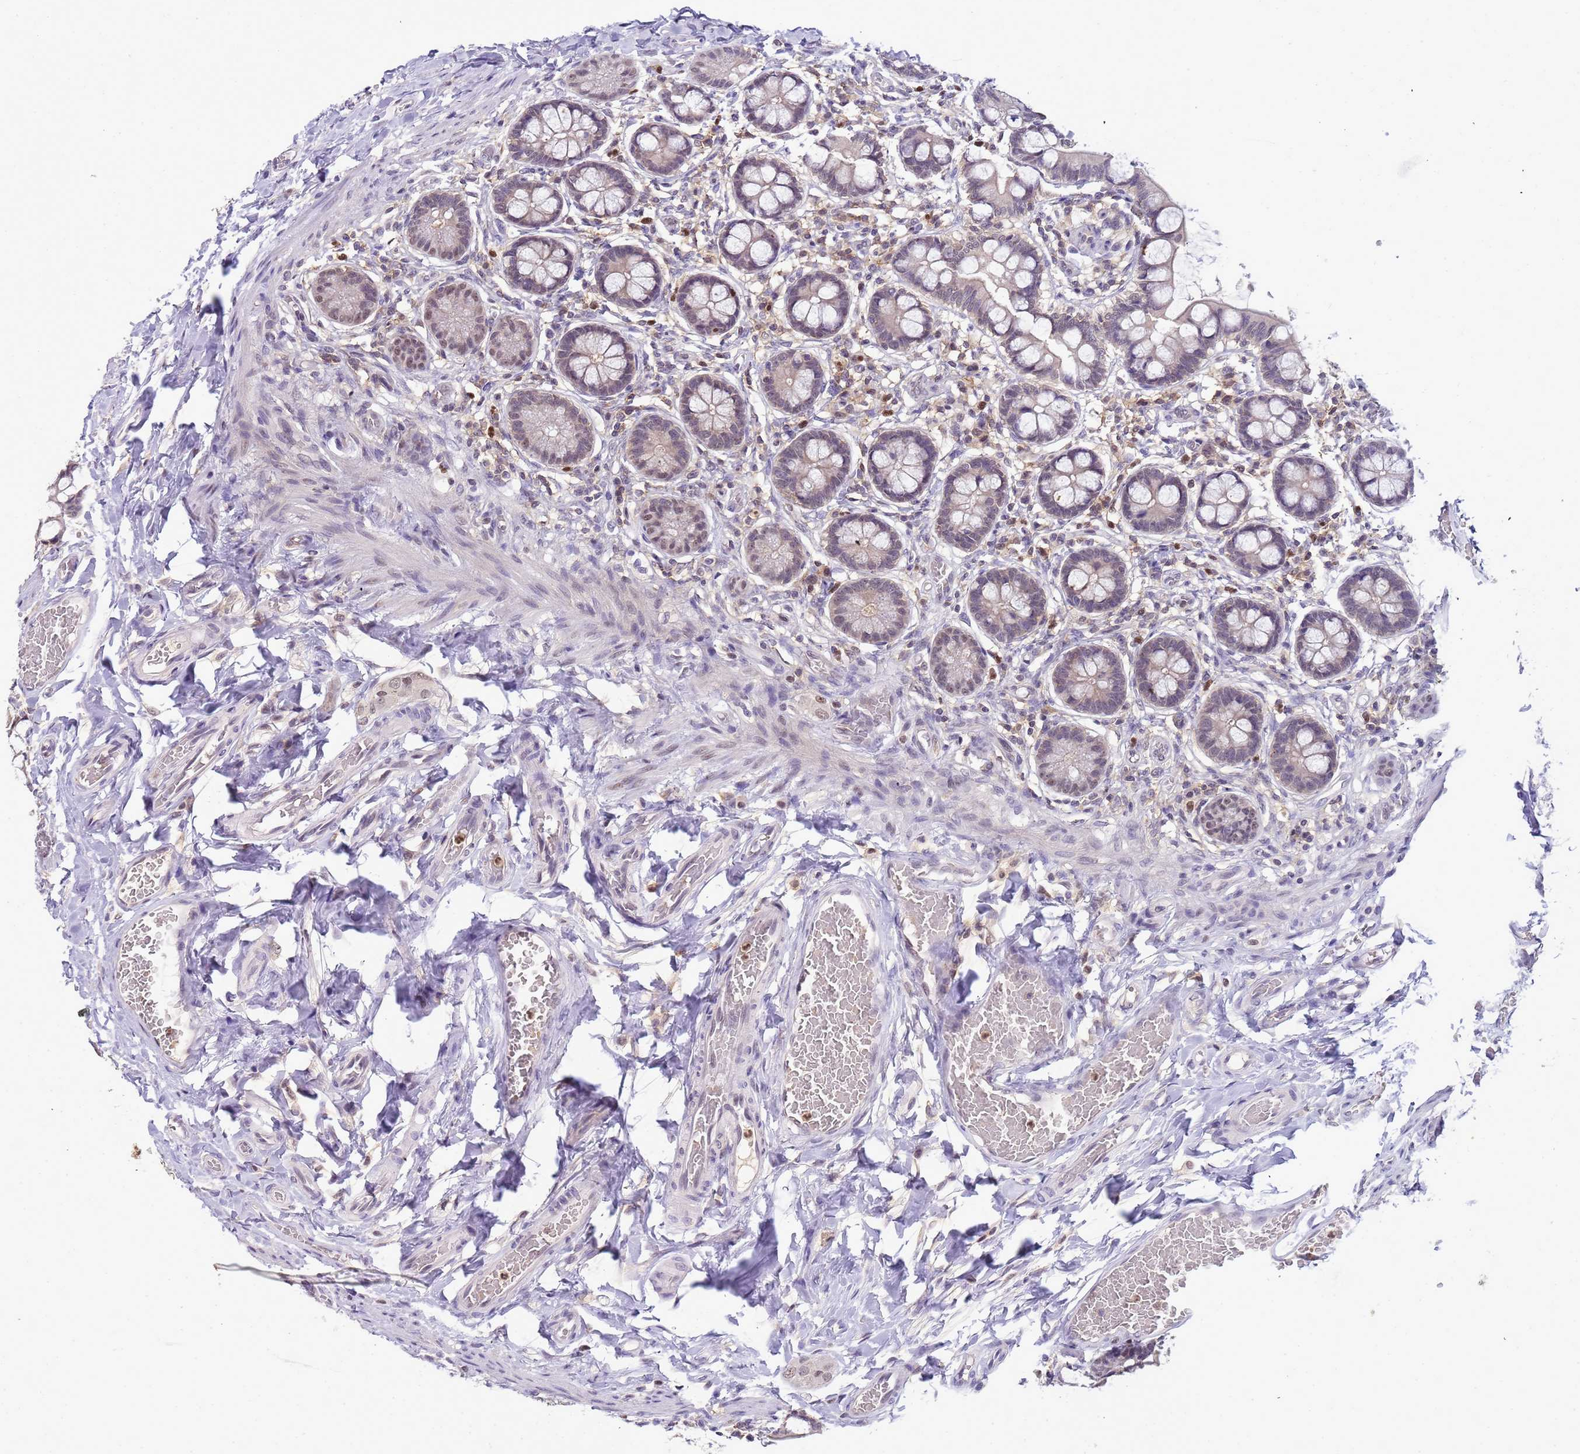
{"staining": {"intensity": "weak", "quantity": "25%-75%", "location": "nuclear"}, "tissue": "small intestine", "cell_type": "Glandular cells", "image_type": "normal", "snomed": [{"axis": "morphology", "description": "Normal tissue, NOS"}, {"axis": "topography", "description": "Small intestine"}], "caption": "Immunohistochemical staining of benign human small intestine shows low levels of weak nuclear positivity in about 25%-75% of glandular cells. The protein of interest is stained brown, and the nuclei are stained in blue (DAB IHC with brightfield microscopy, high magnification).", "gene": "CD53", "patient": {"sex": "male", "age": 52}}